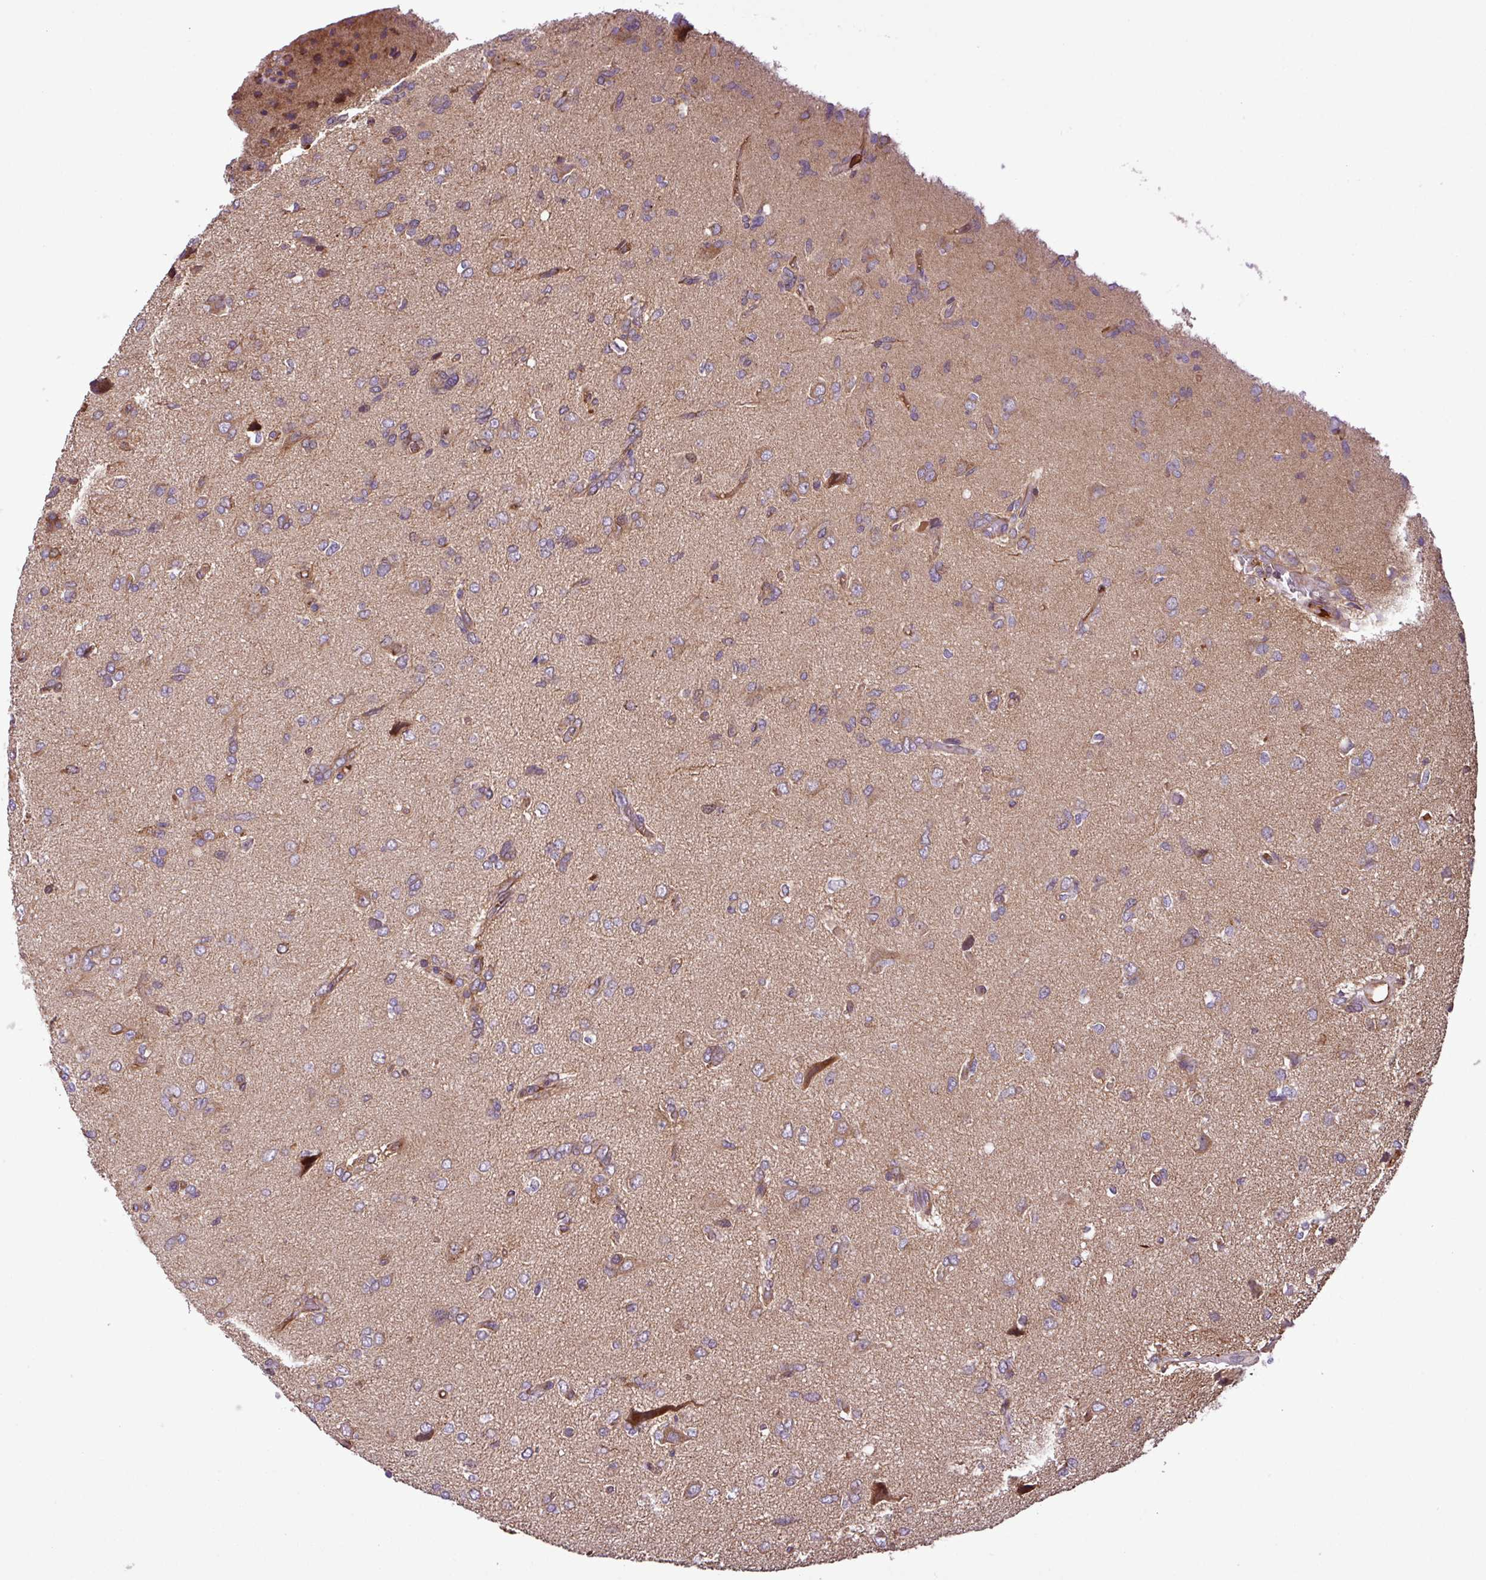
{"staining": {"intensity": "negative", "quantity": "none", "location": "none"}, "tissue": "glioma", "cell_type": "Tumor cells", "image_type": "cancer", "snomed": [{"axis": "morphology", "description": "Glioma, malignant, High grade"}, {"axis": "topography", "description": "Brain"}], "caption": "Human glioma stained for a protein using IHC demonstrates no positivity in tumor cells.", "gene": "ZNF266", "patient": {"sex": "female", "age": 59}}